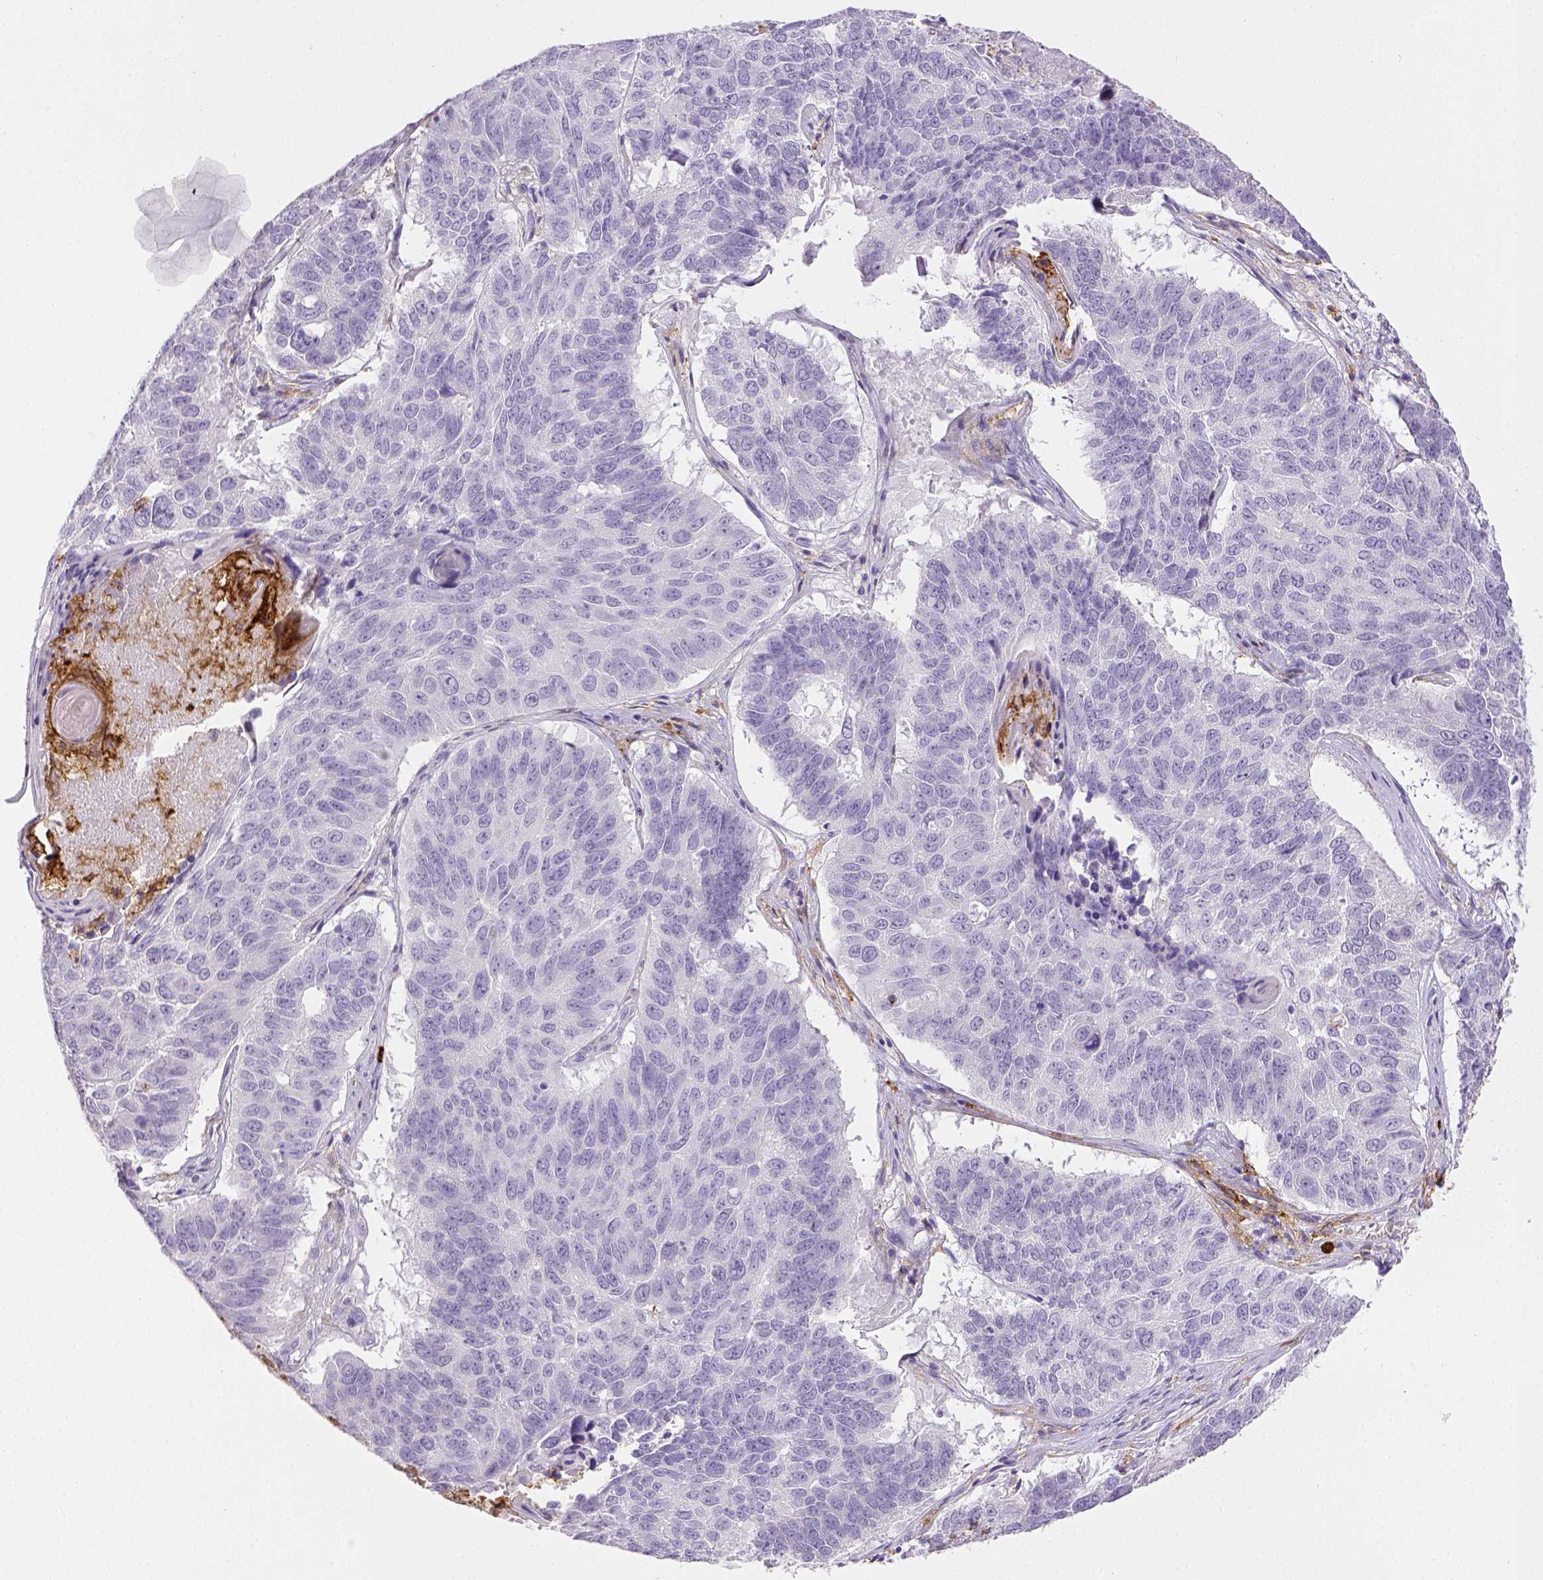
{"staining": {"intensity": "negative", "quantity": "none", "location": "none"}, "tissue": "lung cancer", "cell_type": "Tumor cells", "image_type": "cancer", "snomed": [{"axis": "morphology", "description": "Squamous cell carcinoma, NOS"}, {"axis": "topography", "description": "Lung"}], "caption": "A high-resolution histopathology image shows immunohistochemistry staining of lung cancer (squamous cell carcinoma), which demonstrates no significant expression in tumor cells.", "gene": "ITGAM", "patient": {"sex": "male", "age": 73}}